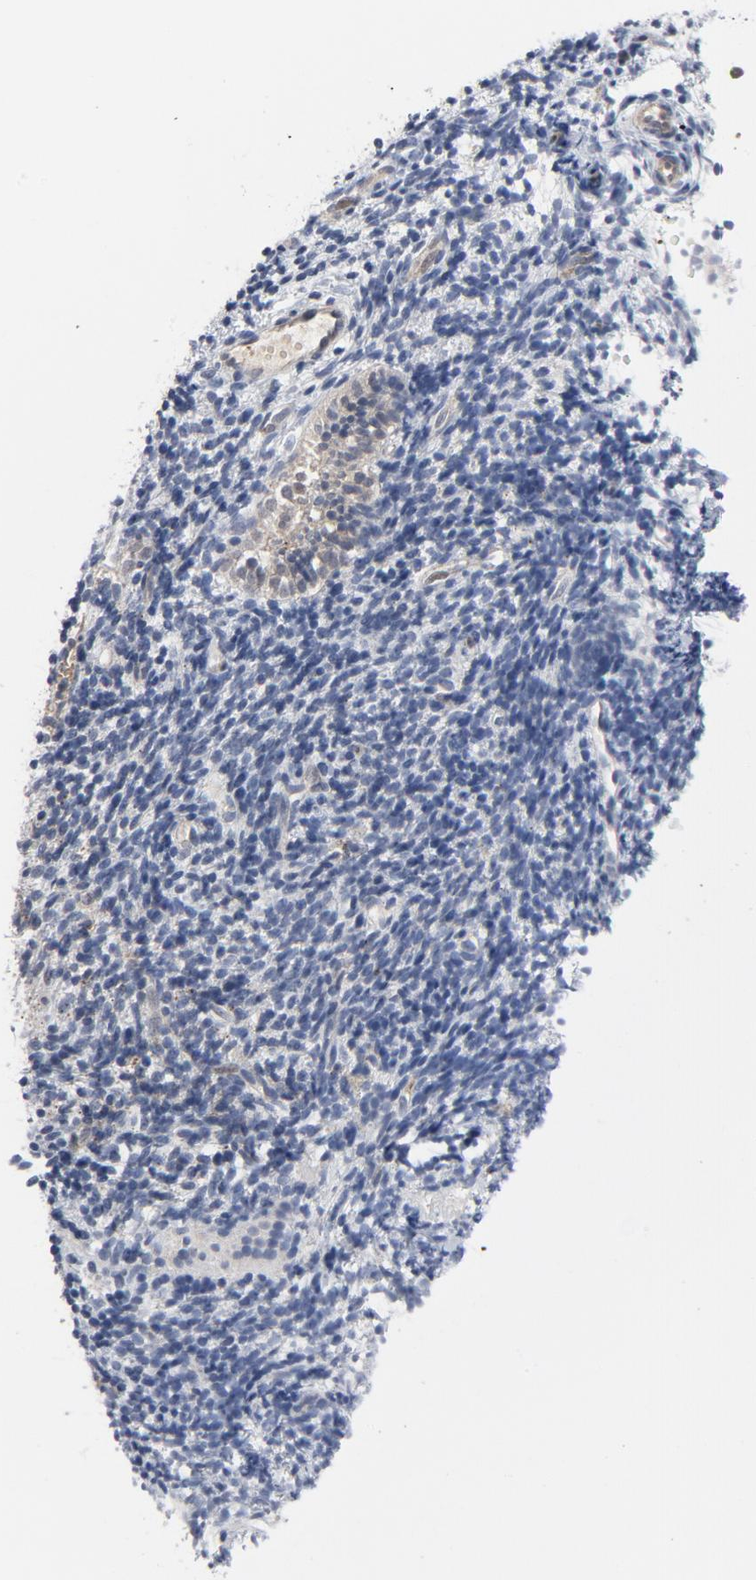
{"staining": {"intensity": "weak", "quantity": ">75%", "location": "cytoplasmic/membranous"}, "tissue": "endometrium", "cell_type": "Cells in endometrial stroma", "image_type": "normal", "snomed": [{"axis": "morphology", "description": "Normal tissue, NOS"}, {"axis": "topography", "description": "Uterus"}, {"axis": "topography", "description": "Endometrium"}], "caption": "Immunohistochemistry (IHC) of unremarkable endometrium demonstrates low levels of weak cytoplasmic/membranous positivity in about >75% of cells in endometrial stroma. (IHC, brightfield microscopy, high magnification).", "gene": "YES1", "patient": {"sex": "female", "age": 33}}